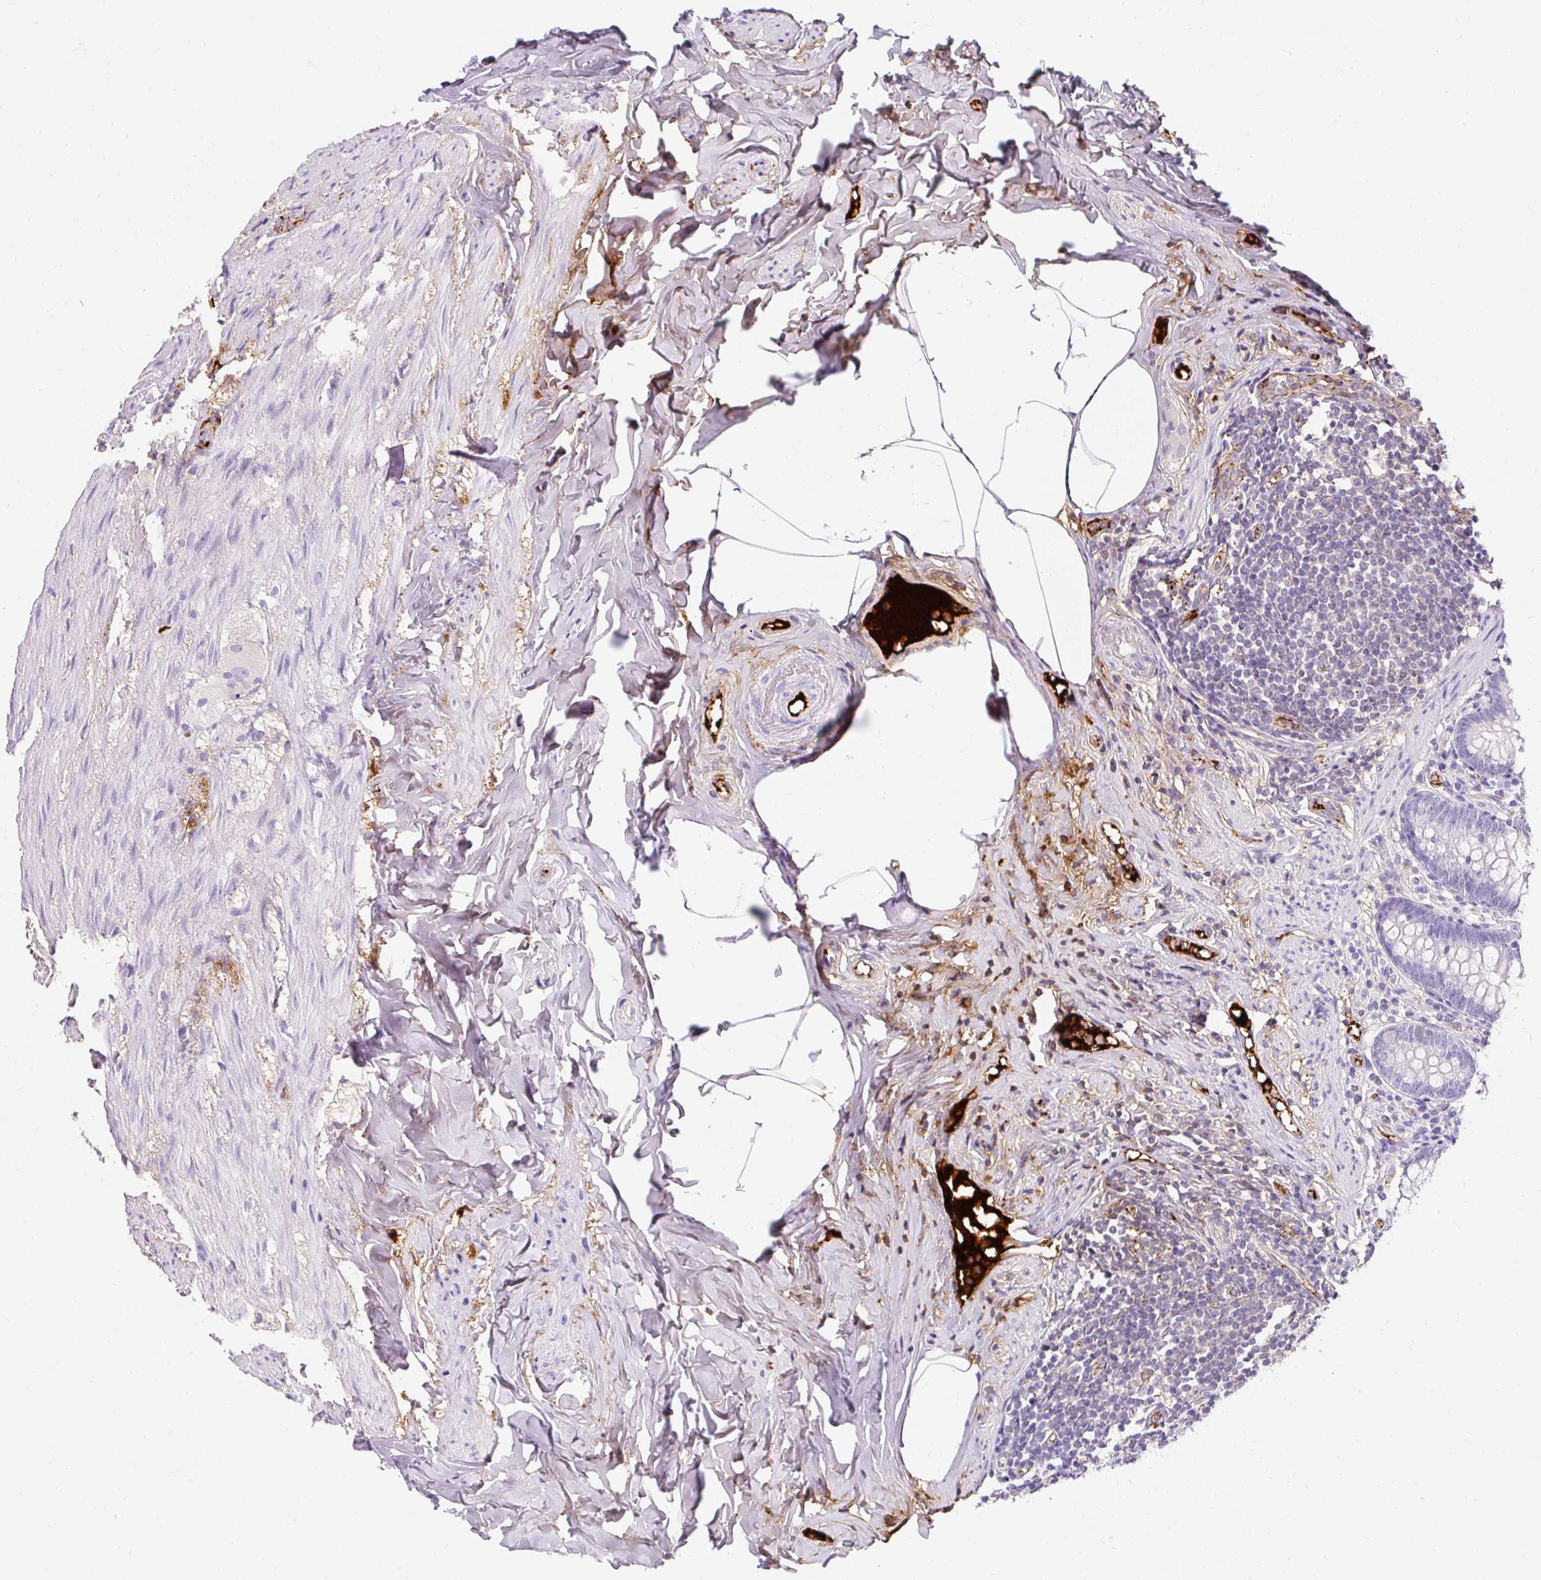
{"staining": {"intensity": "negative", "quantity": "none", "location": "none"}, "tissue": "appendix", "cell_type": "Glandular cells", "image_type": "normal", "snomed": [{"axis": "morphology", "description": "Normal tissue, NOS"}, {"axis": "topography", "description": "Appendix"}], "caption": "Immunohistochemistry histopathology image of normal appendix stained for a protein (brown), which exhibits no positivity in glandular cells. (DAB immunohistochemistry (IHC), high magnification).", "gene": "APOC2", "patient": {"sex": "male", "age": 55}}